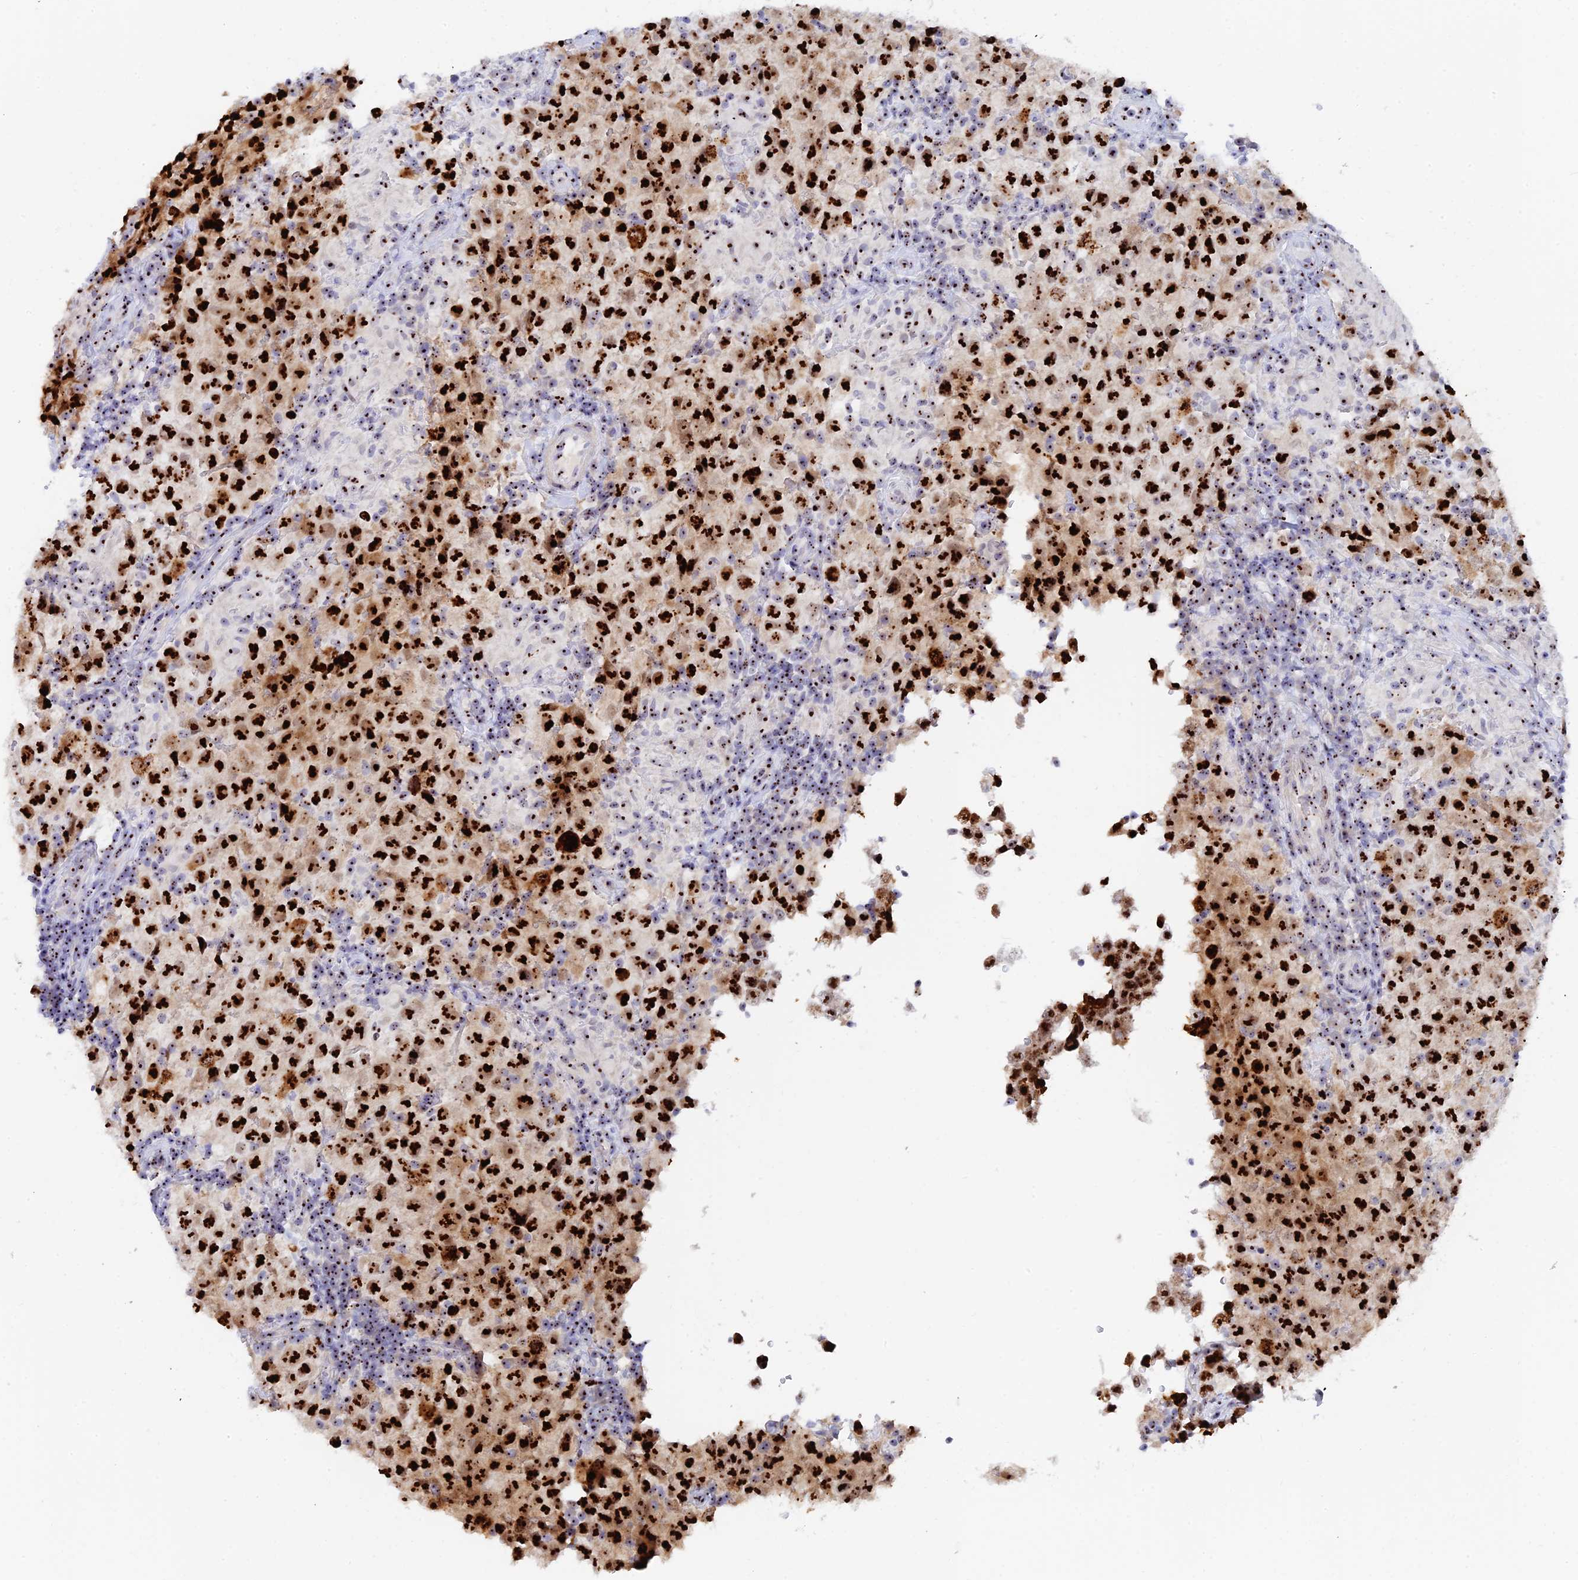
{"staining": {"intensity": "strong", "quantity": ">75%", "location": "nuclear"}, "tissue": "testis cancer", "cell_type": "Tumor cells", "image_type": "cancer", "snomed": [{"axis": "morphology", "description": "Seminoma, NOS"}, {"axis": "morphology", "description": "Carcinoma, Embryonal, NOS"}, {"axis": "topography", "description": "Testis"}], "caption": "The micrograph demonstrates a brown stain indicating the presence of a protein in the nuclear of tumor cells in testis cancer (seminoma).", "gene": "RSL1D1", "patient": {"sex": "male", "age": 41}}